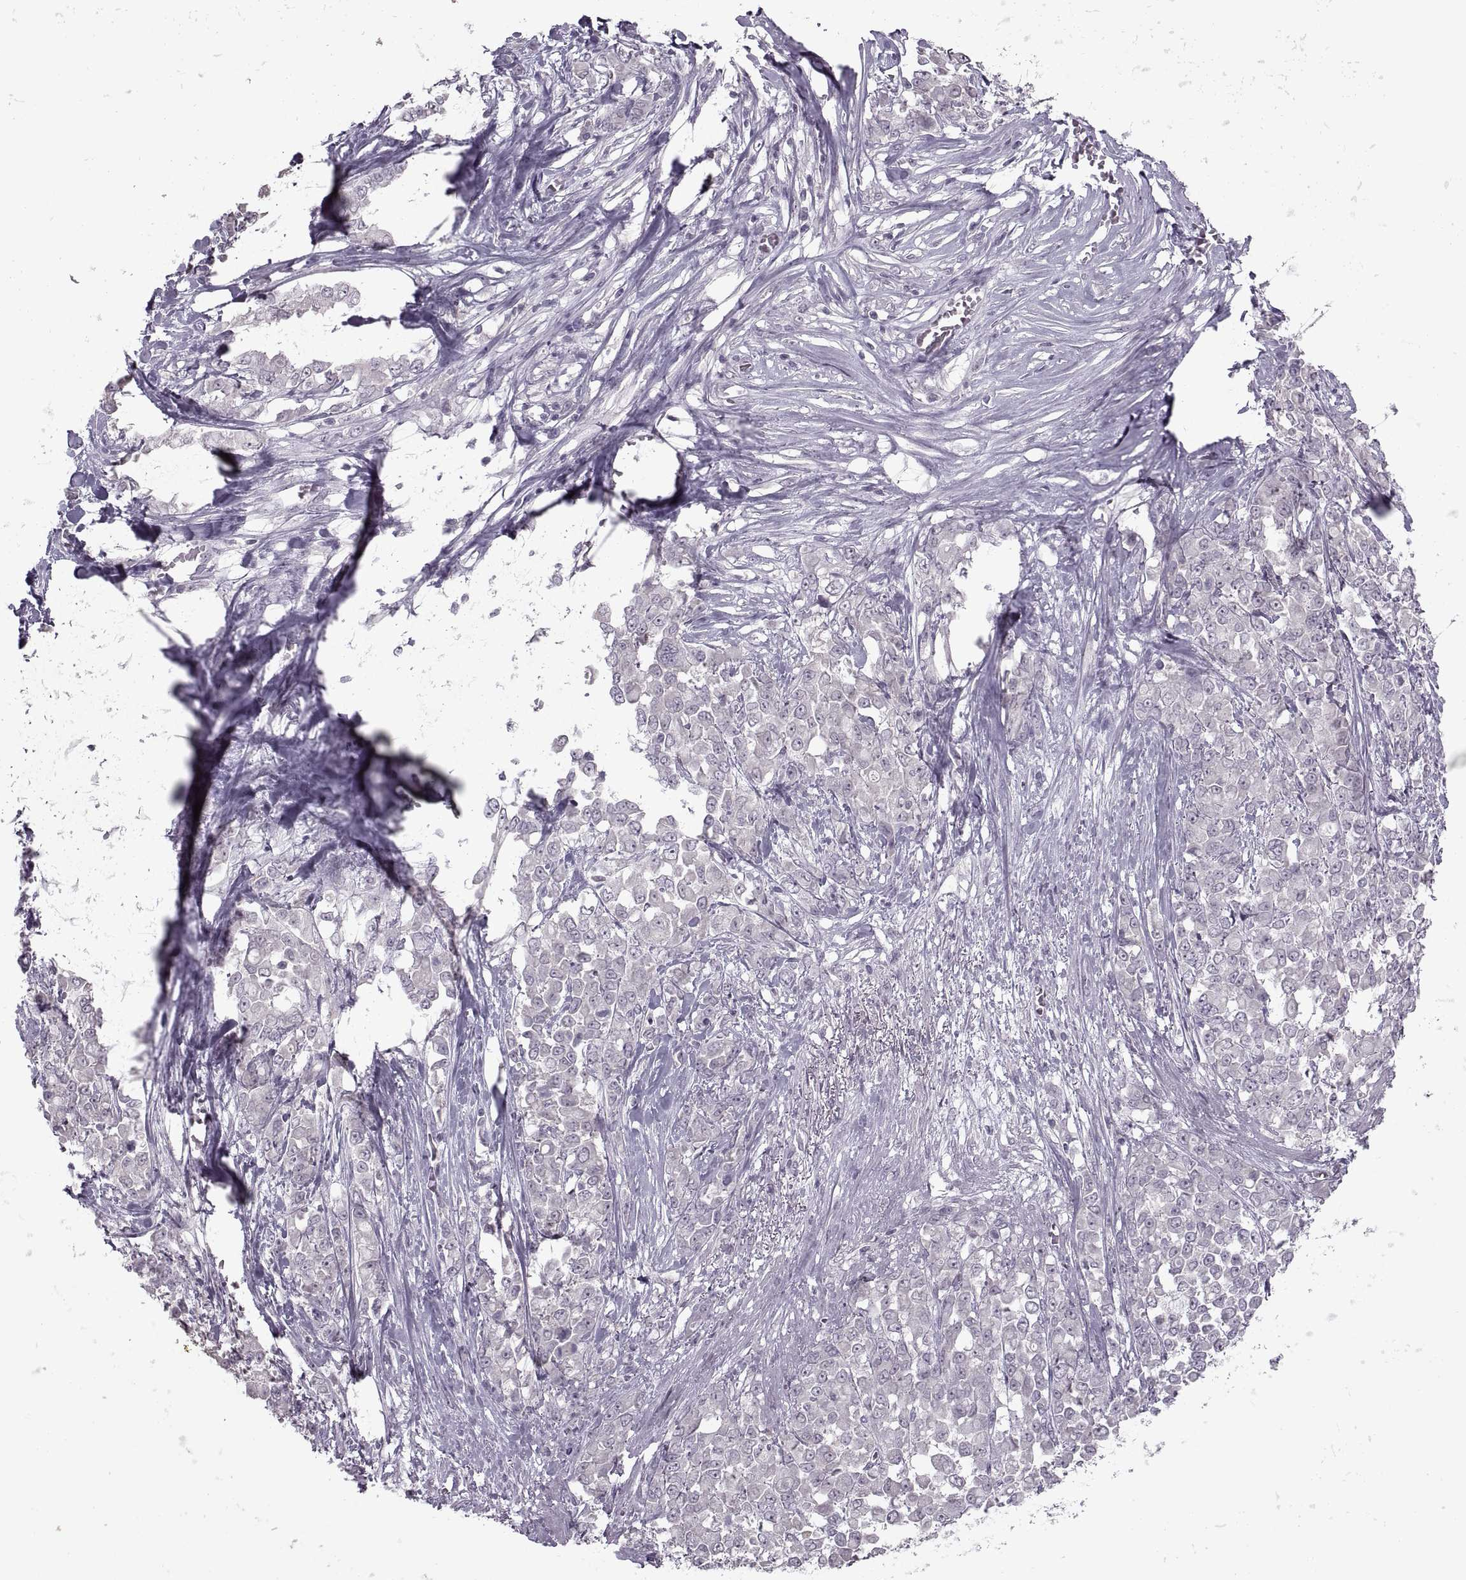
{"staining": {"intensity": "negative", "quantity": "none", "location": "none"}, "tissue": "stomach cancer", "cell_type": "Tumor cells", "image_type": "cancer", "snomed": [{"axis": "morphology", "description": "Adenocarcinoma, NOS"}, {"axis": "topography", "description": "Stomach"}], "caption": "A high-resolution photomicrograph shows immunohistochemistry (IHC) staining of stomach adenocarcinoma, which shows no significant positivity in tumor cells. Brightfield microscopy of immunohistochemistry (IHC) stained with DAB (3,3'-diaminobenzidine) (brown) and hematoxylin (blue), captured at high magnification.", "gene": "MGAT4D", "patient": {"sex": "female", "age": 76}}